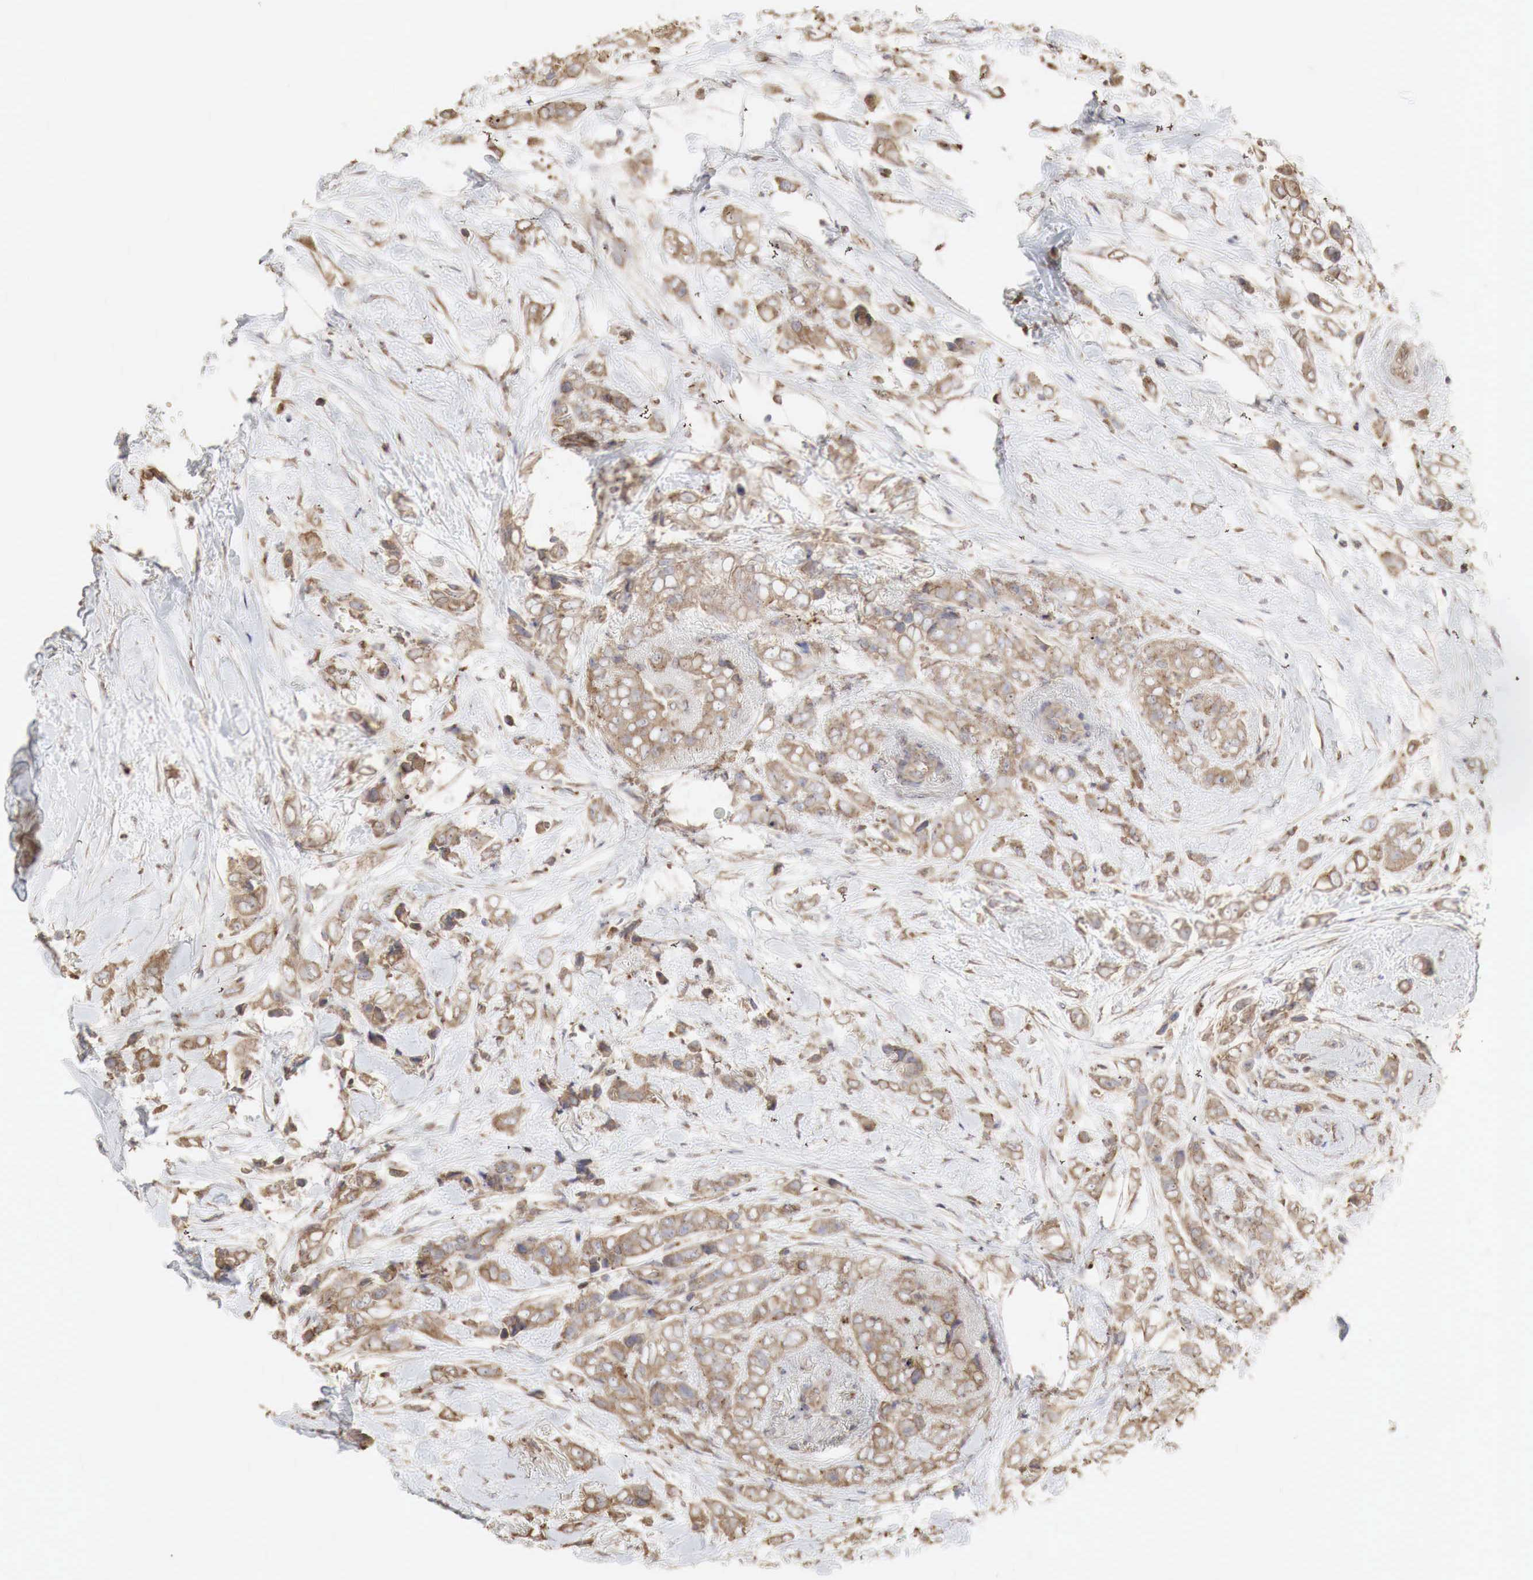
{"staining": {"intensity": "weak", "quantity": ">75%", "location": "cytoplasmic/membranous"}, "tissue": "breast cancer", "cell_type": "Tumor cells", "image_type": "cancer", "snomed": [{"axis": "morphology", "description": "Lobular carcinoma"}, {"axis": "topography", "description": "Breast"}], "caption": "Immunohistochemistry of breast cancer shows low levels of weak cytoplasmic/membranous staining in about >75% of tumor cells.", "gene": "PABPC5", "patient": {"sex": "female", "age": 57}}